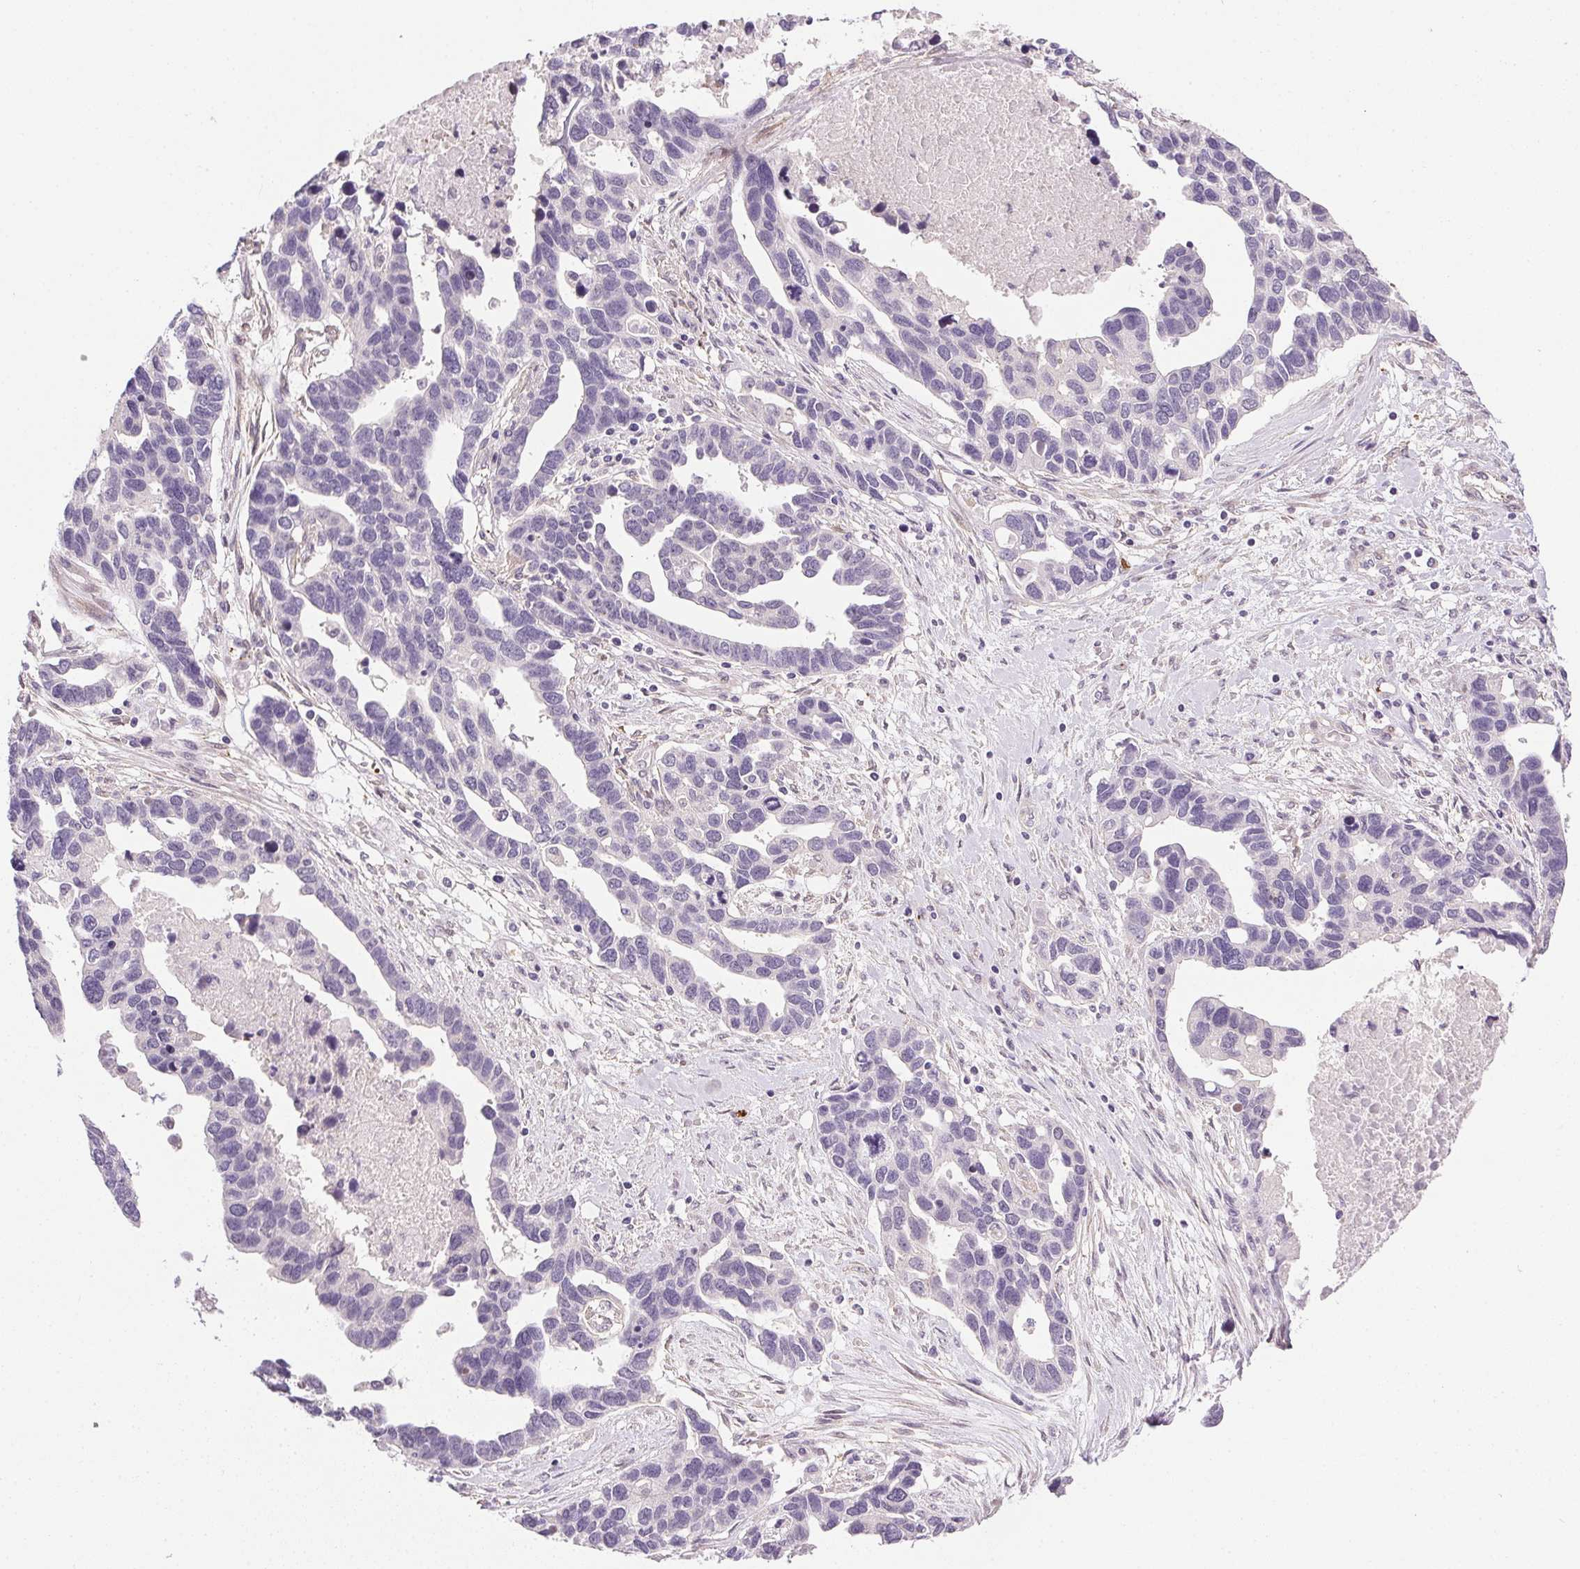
{"staining": {"intensity": "negative", "quantity": "none", "location": "none"}, "tissue": "ovarian cancer", "cell_type": "Tumor cells", "image_type": "cancer", "snomed": [{"axis": "morphology", "description": "Cystadenocarcinoma, serous, NOS"}, {"axis": "topography", "description": "Ovary"}], "caption": "The histopathology image demonstrates no significant expression in tumor cells of ovarian serous cystadenocarcinoma.", "gene": "PRL", "patient": {"sex": "female", "age": 54}}